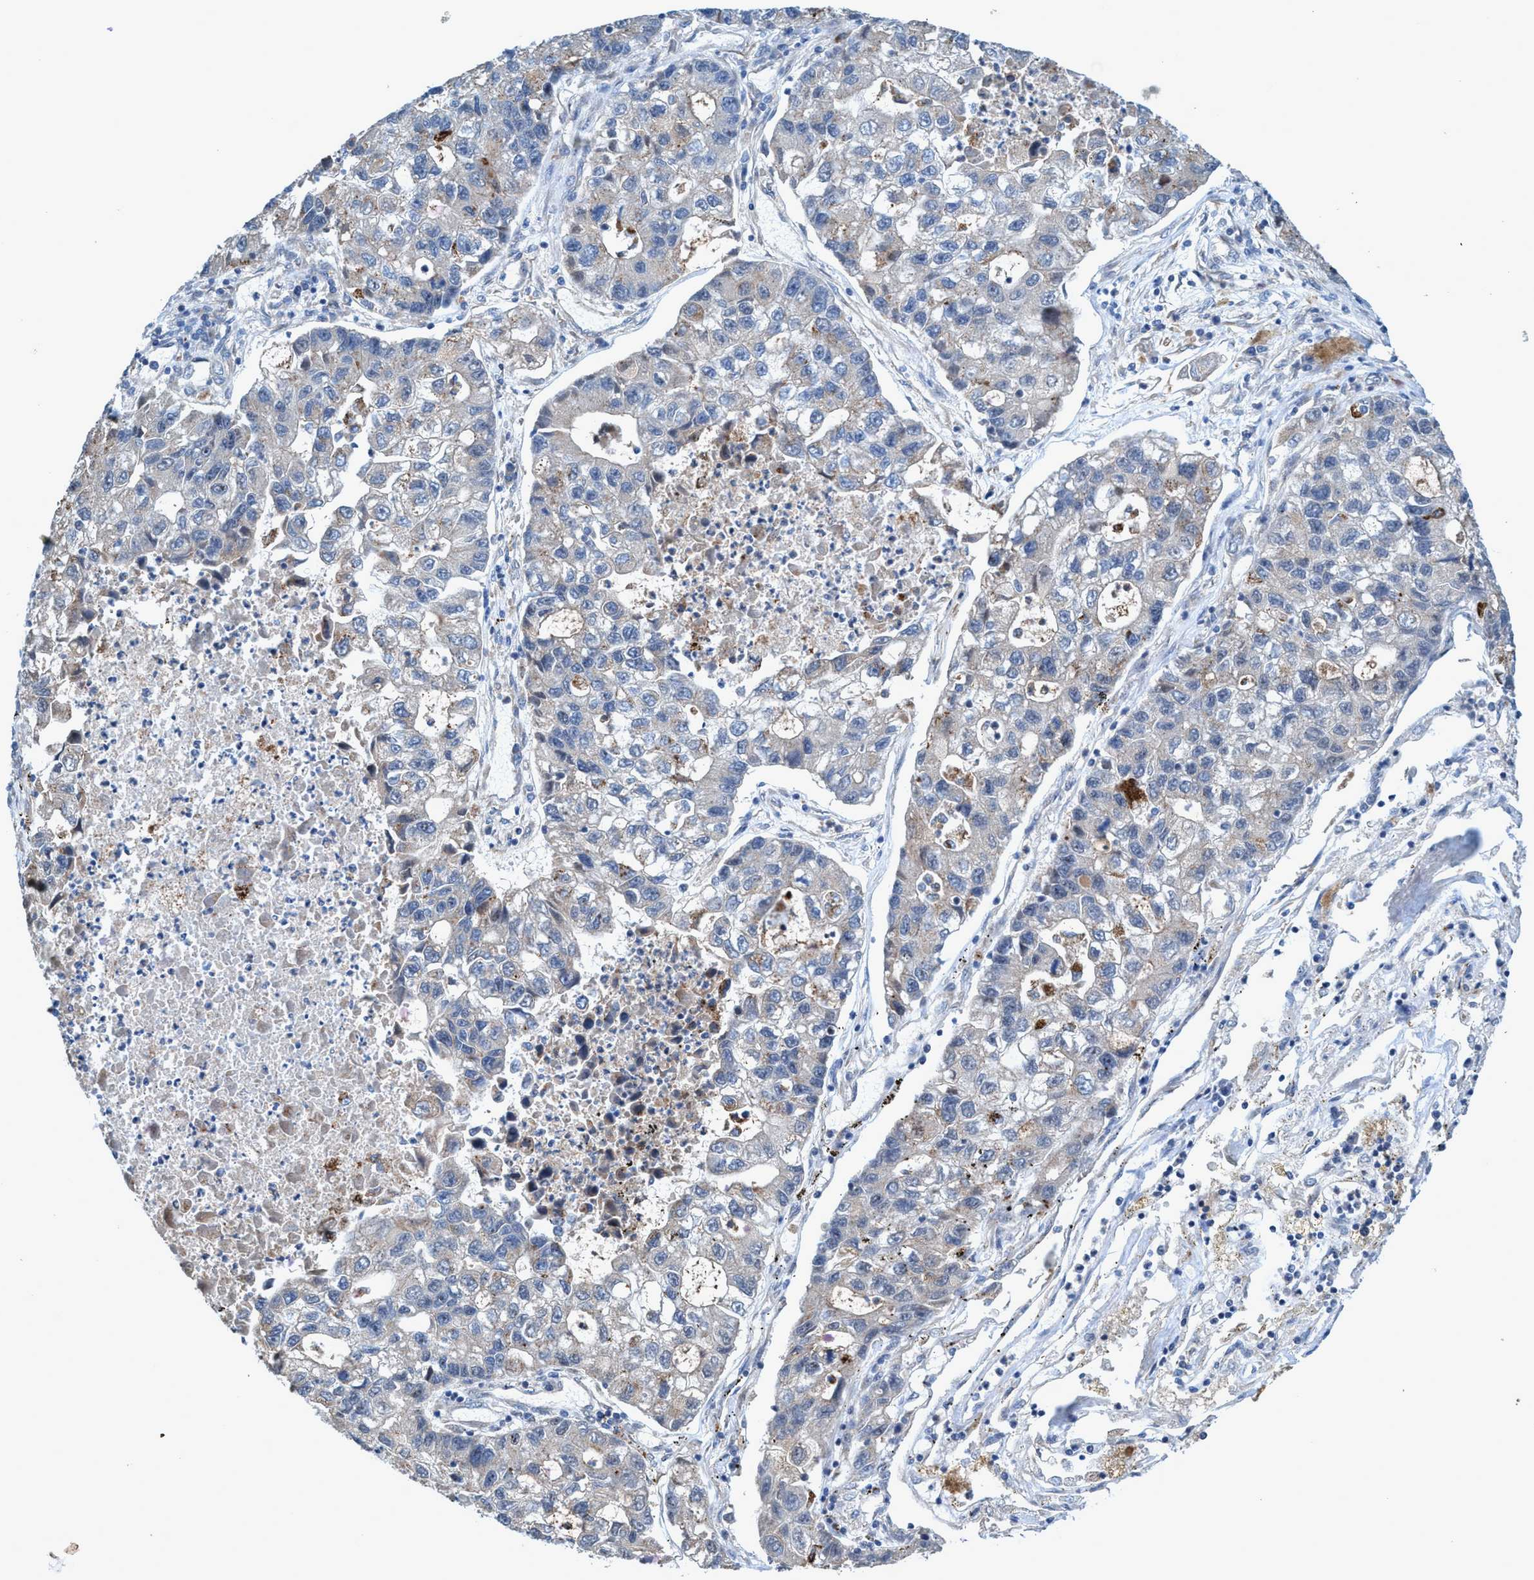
{"staining": {"intensity": "negative", "quantity": "none", "location": "none"}, "tissue": "lung cancer", "cell_type": "Tumor cells", "image_type": "cancer", "snomed": [{"axis": "morphology", "description": "Adenocarcinoma, NOS"}, {"axis": "topography", "description": "Lung"}], "caption": "DAB immunohistochemical staining of lung adenocarcinoma reveals no significant expression in tumor cells. Nuclei are stained in blue.", "gene": "TRIM65", "patient": {"sex": "female", "age": 51}}